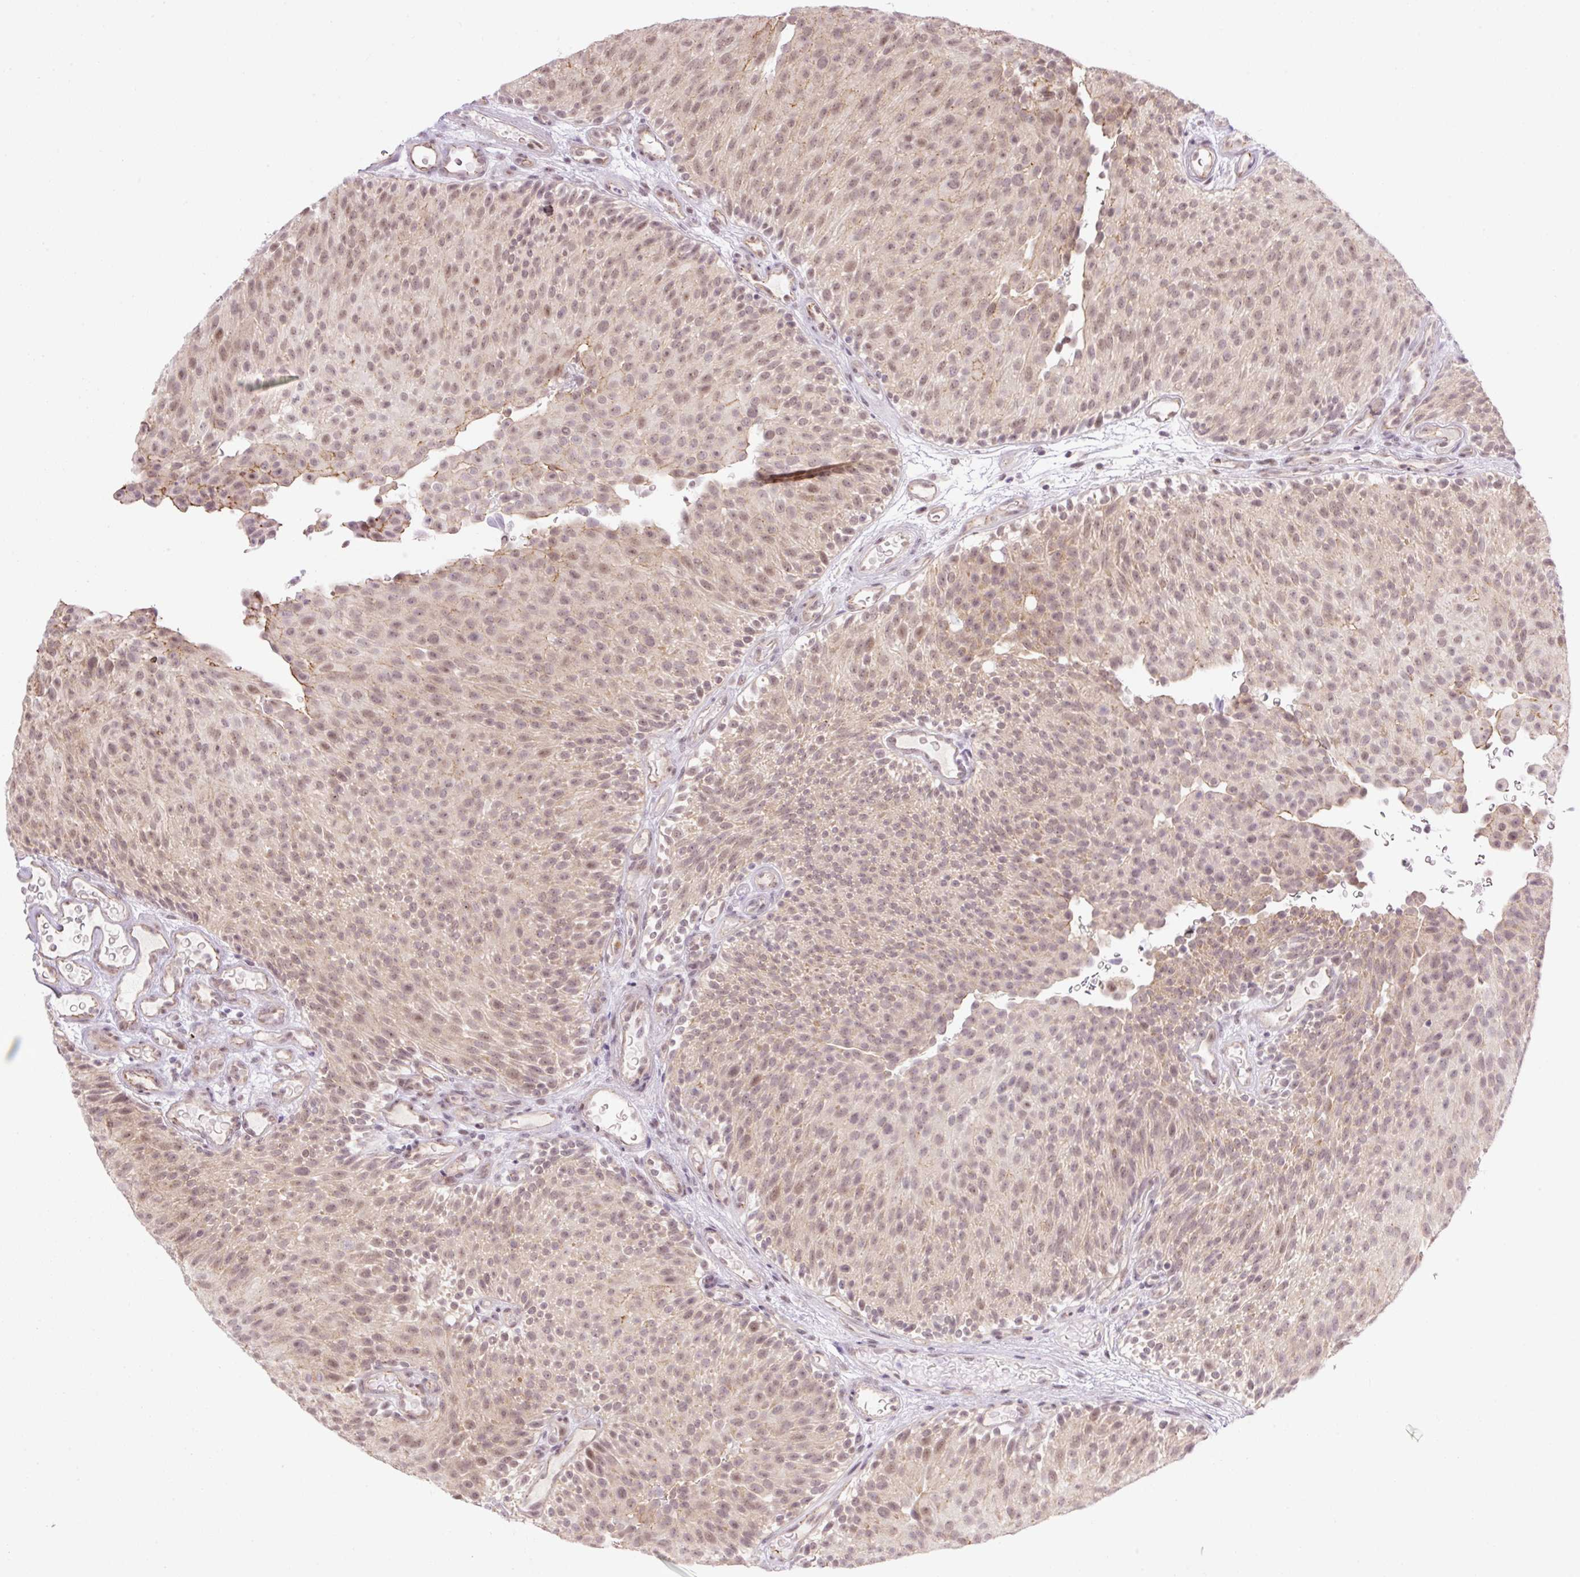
{"staining": {"intensity": "moderate", "quantity": "25%-75%", "location": "cytoplasmic/membranous,nuclear"}, "tissue": "urothelial cancer", "cell_type": "Tumor cells", "image_type": "cancer", "snomed": [{"axis": "morphology", "description": "Urothelial carcinoma, Low grade"}, {"axis": "topography", "description": "Urinary bladder"}], "caption": "Immunohistochemical staining of human low-grade urothelial carcinoma exhibits medium levels of moderate cytoplasmic/membranous and nuclear protein expression in approximately 25%-75% of tumor cells.", "gene": "ICE1", "patient": {"sex": "male", "age": 78}}